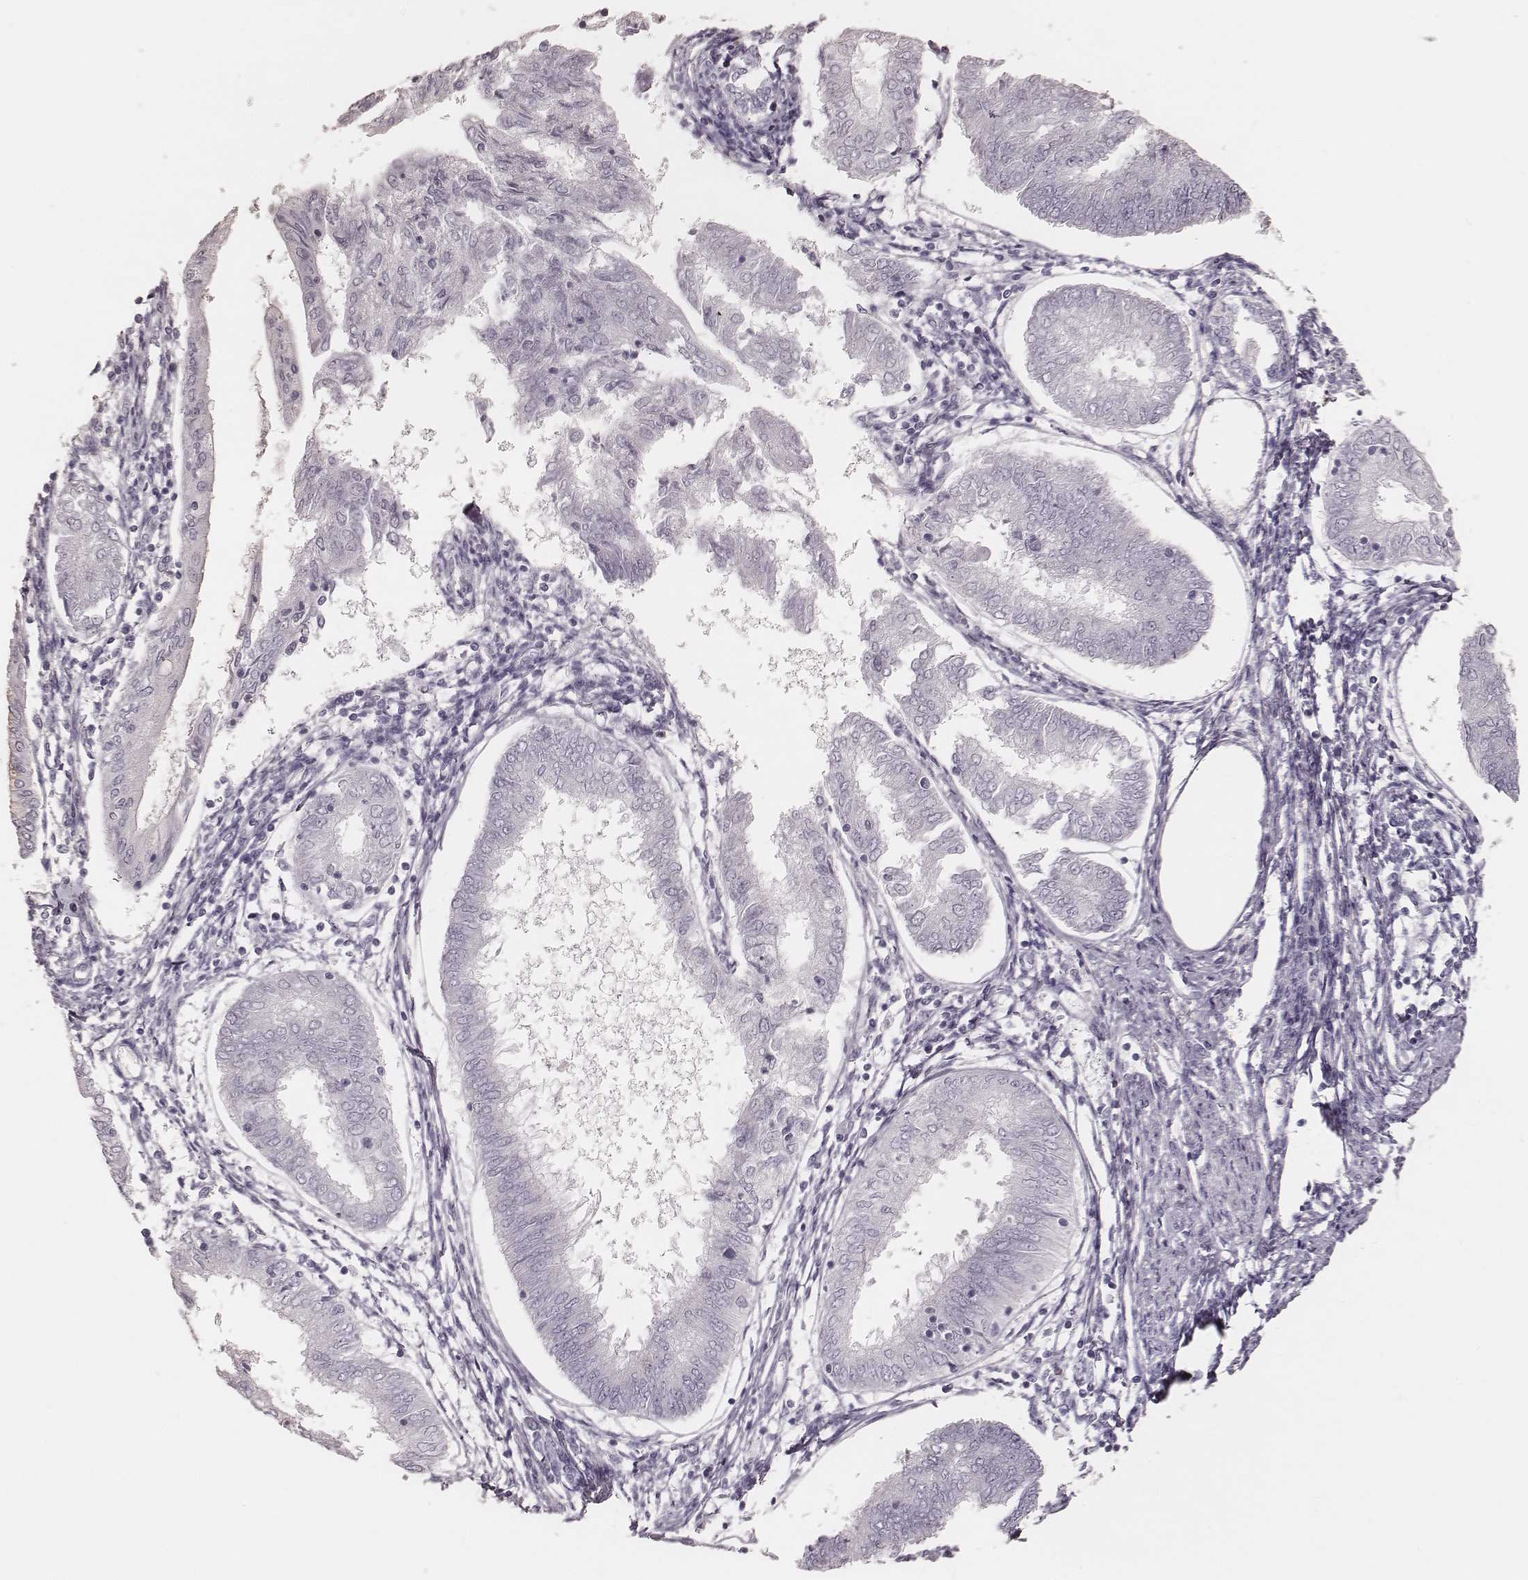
{"staining": {"intensity": "negative", "quantity": "none", "location": "none"}, "tissue": "endometrial cancer", "cell_type": "Tumor cells", "image_type": "cancer", "snomed": [{"axis": "morphology", "description": "Adenocarcinoma, NOS"}, {"axis": "topography", "description": "Endometrium"}], "caption": "Human endometrial cancer (adenocarcinoma) stained for a protein using immunohistochemistry exhibits no positivity in tumor cells.", "gene": "KIF5C", "patient": {"sex": "female", "age": 68}}